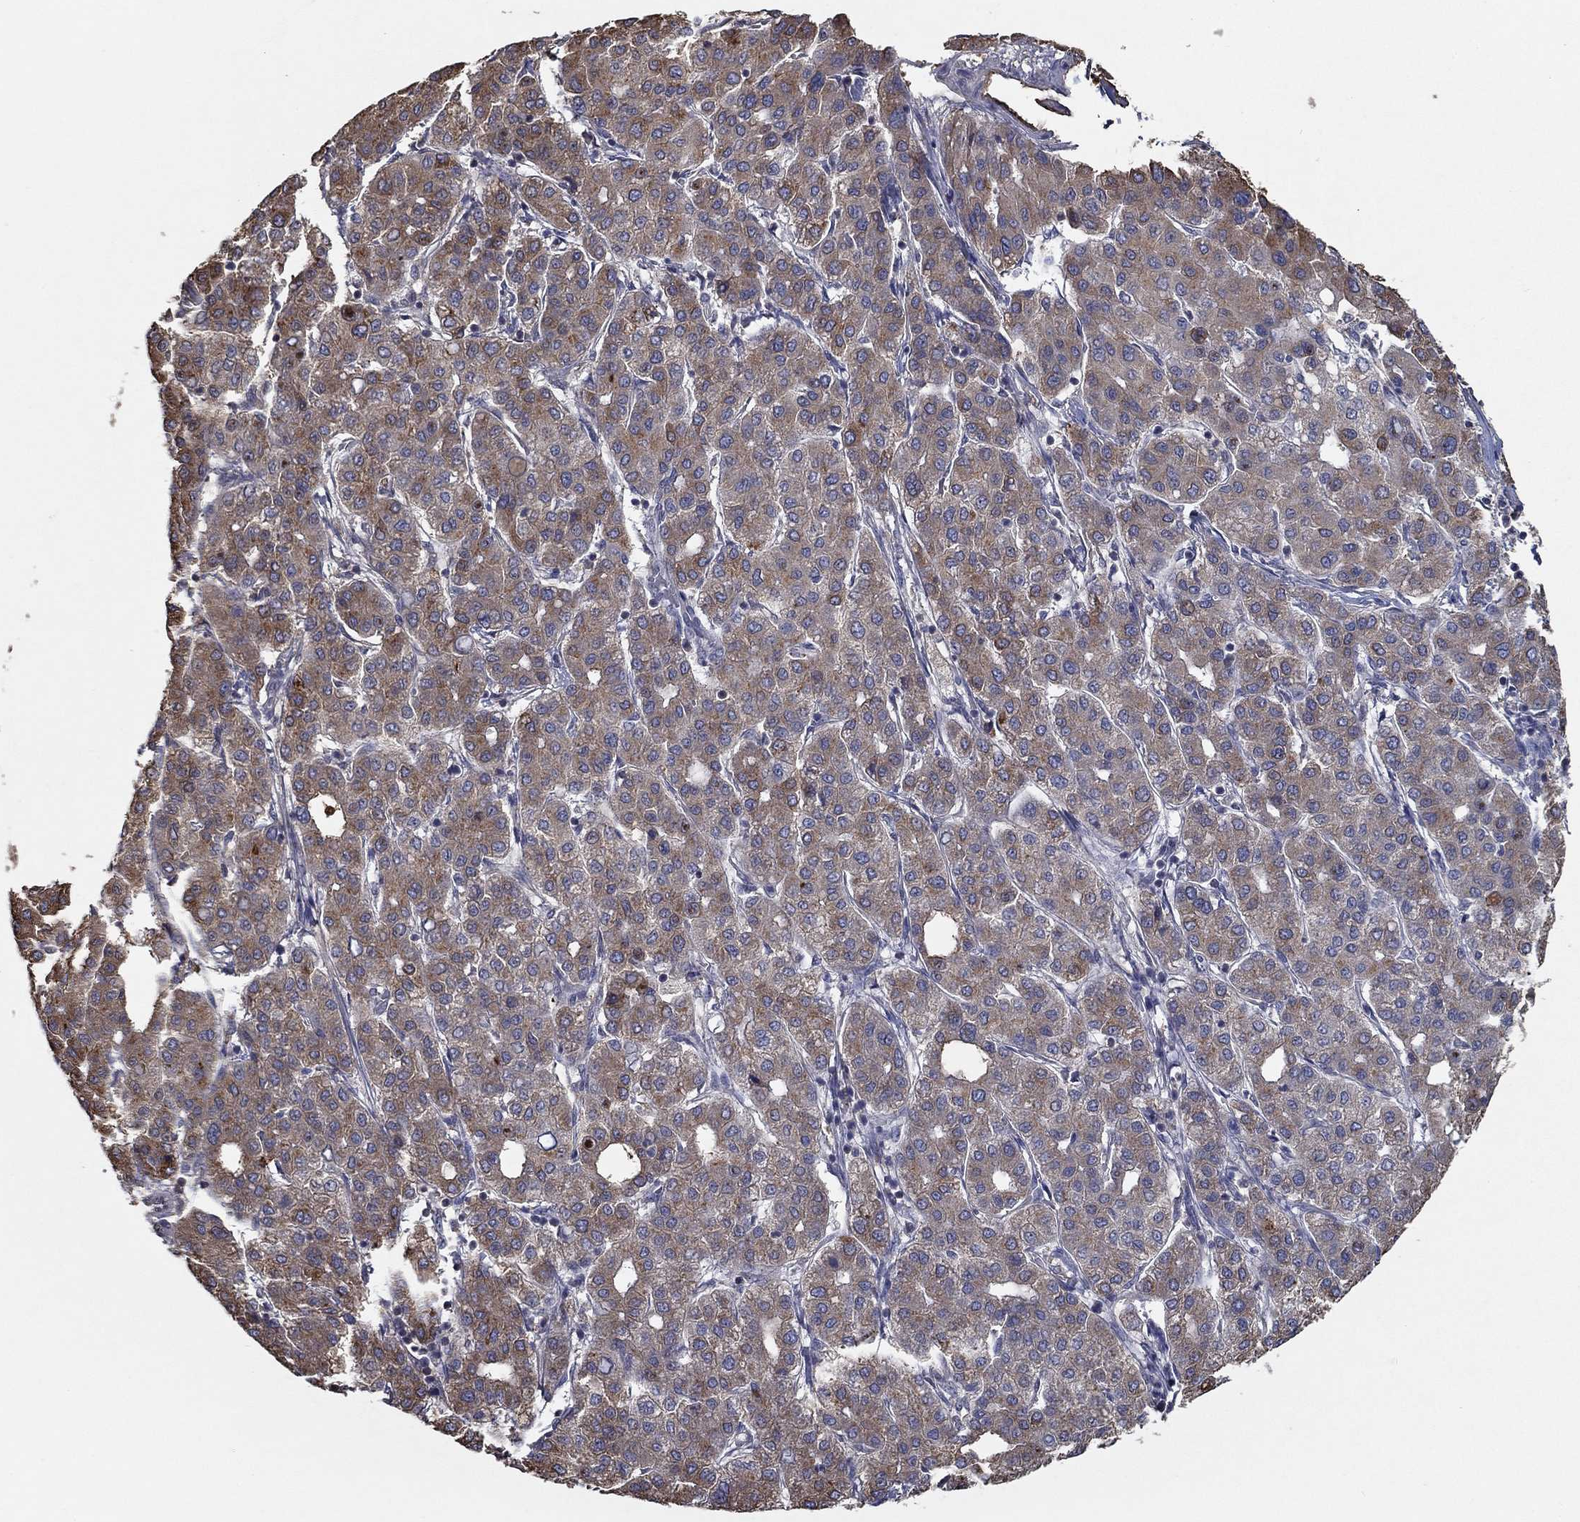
{"staining": {"intensity": "moderate", "quantity": ">75%", "location": "cytoplasmic/membranous"}, "tissue": "liver cancer", "cell_type": "Tumor cells", "image_type": "cancer", "snomed": [{"axis": "morphology", "description": "Carcinoma, Hepatocellular, NOS"}, {"axis": "topography", "description": "Liver"}], "caption": "Immunohistochemical staining of liver cancer (hepatocellular carcinoma) exhibits moderate cytoplasmic/membranous protein staining in about >75% of tumor cells. The protein is stained brown, and the nuclei are stained in blue (DAB IHC with brightfield microscopy, high magnification).", "gene": "IL10", "patient": {"sex": "male", "age": 65}}